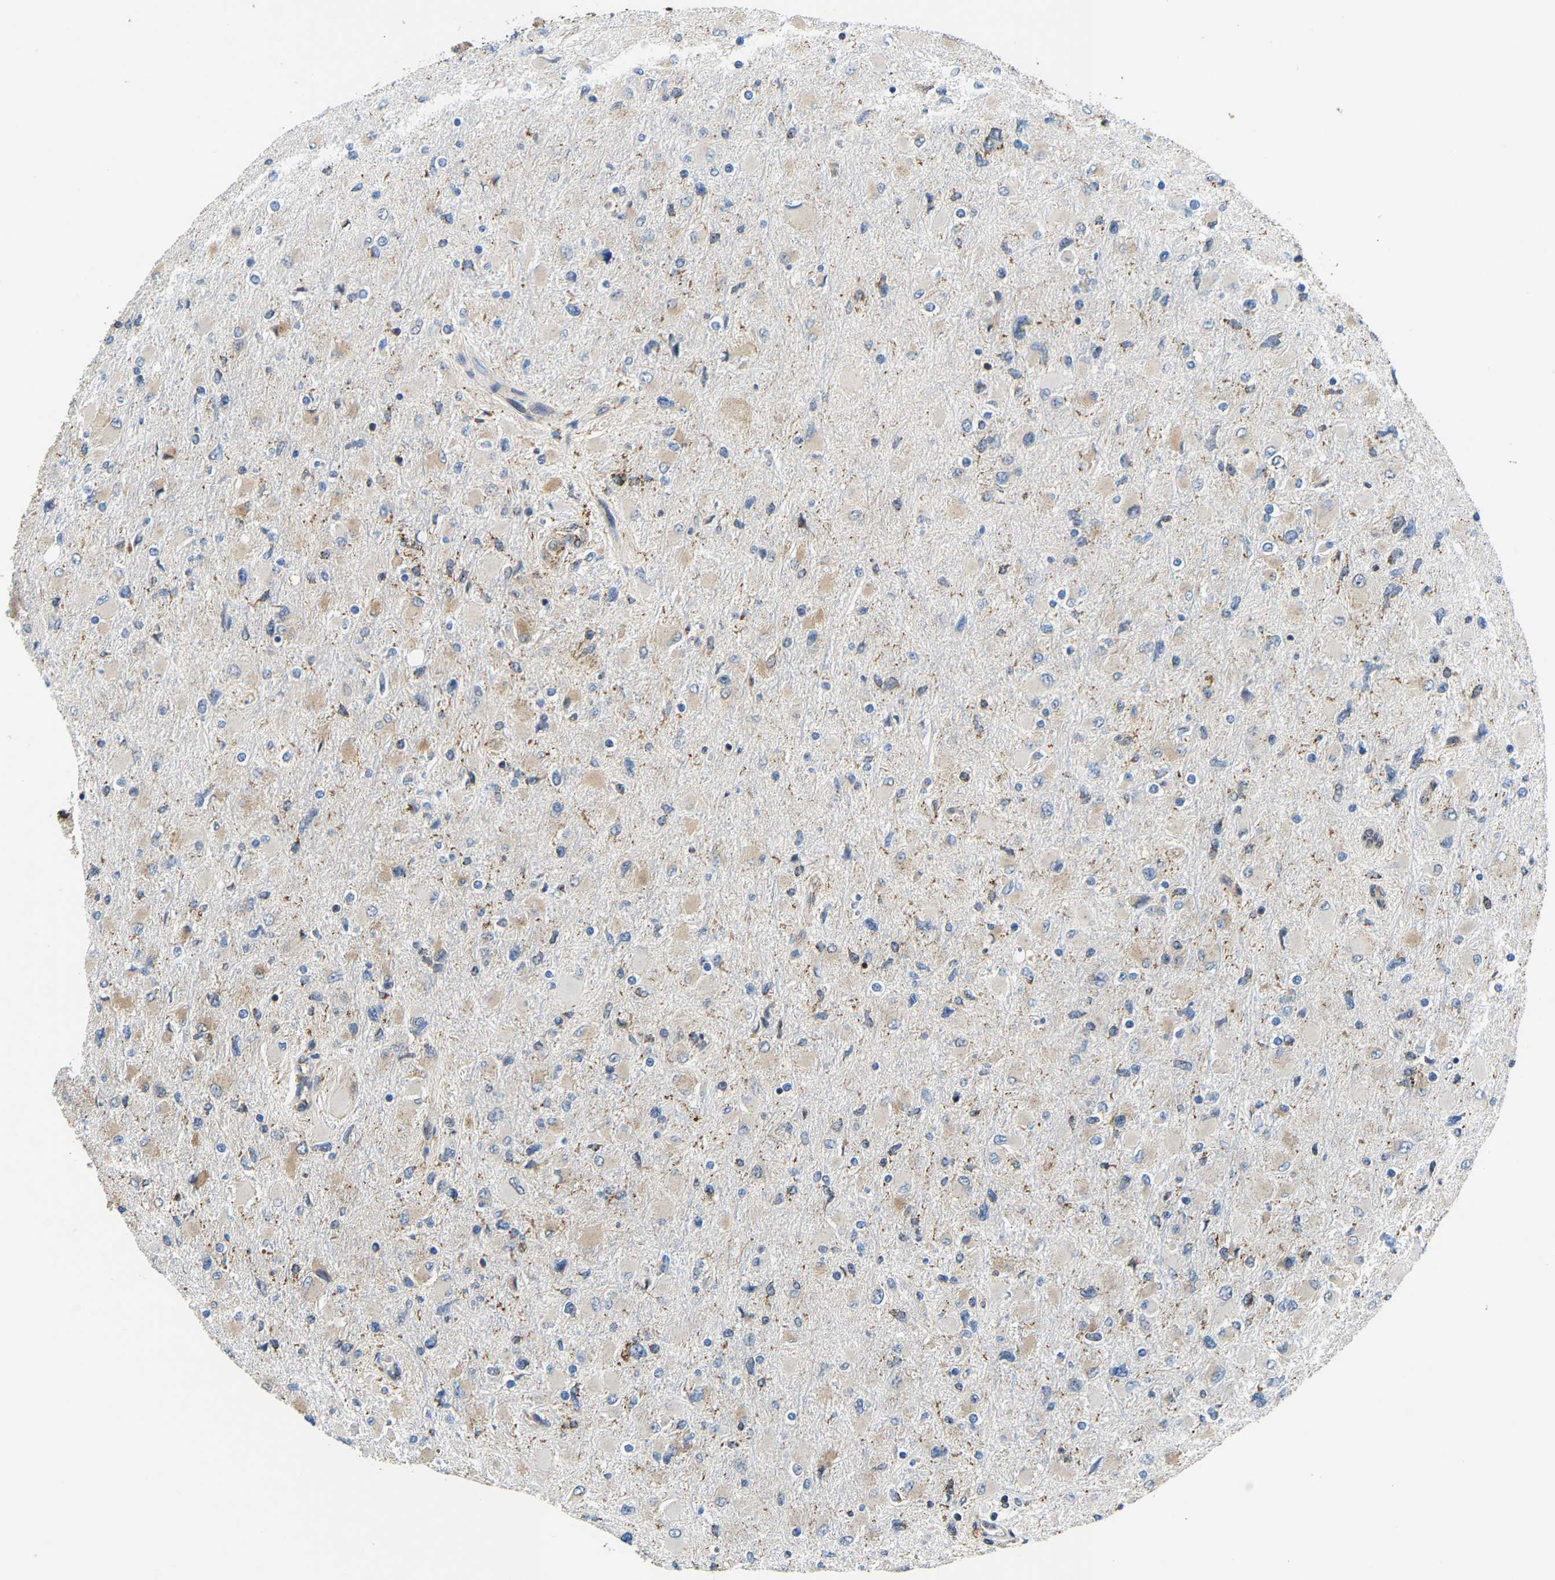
{"staining": {"intensity": "weak", "quantity": "<25%", "location": "cytoplasmic/membranous"}, "tissue": "glioma", "cell_type": "Tumor cells", "image_type": "cancer", "snomed": [{"axis": "morphology", "description": "Glioma, malignant, High grade"}, {"axis": "topography", "description": "Cerebral cortex"}], "caption": "Immunohistochemistry photomicrograph of human malignant high-grade glioma stained for a protein (brown), which exhibits no expression in tumor cells.", "gene": "GIMAP7", "patient": {"sex": "female", "age": 36}}